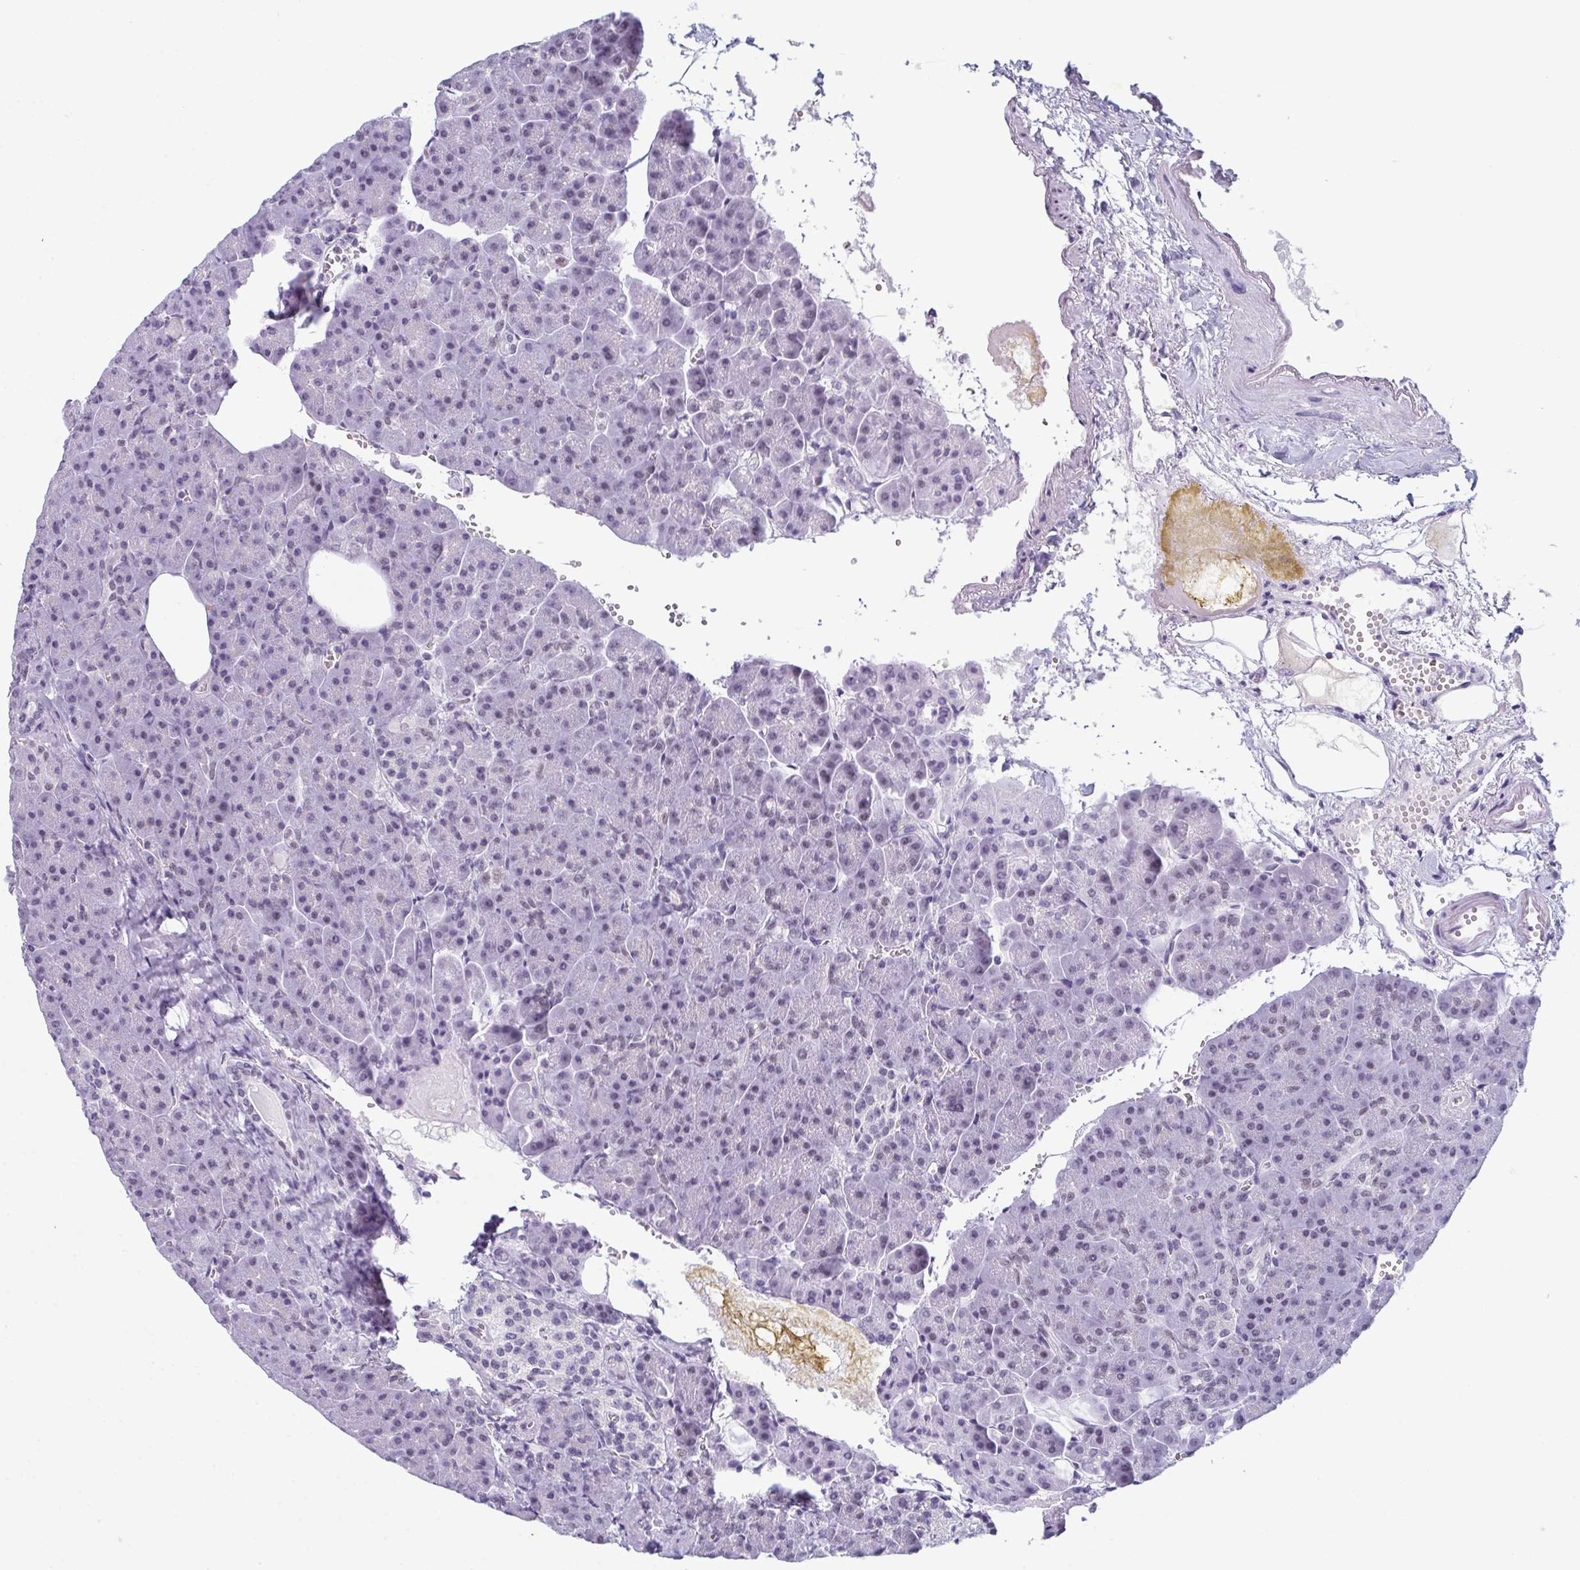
{"staining": {"intensity": "weak", "quantity": "25%-75%", "location": "nuclear"}, "tissue": "pancreas", "cell_type": "Exocrine glandular cells", "image_type": "normal", "snomed": [{"axis": "morphology", "description": "Normal tissue, NOS"}, {"axis": "topography", "description": "Pancreas"}], "caption": "Human pancreas stained with a brown dye displays weak nuclear positive staining in about 25%-75% of exocrine glandular cells.", "gene": "RBM7", "patient": {"sex": "female", "age": 74}}